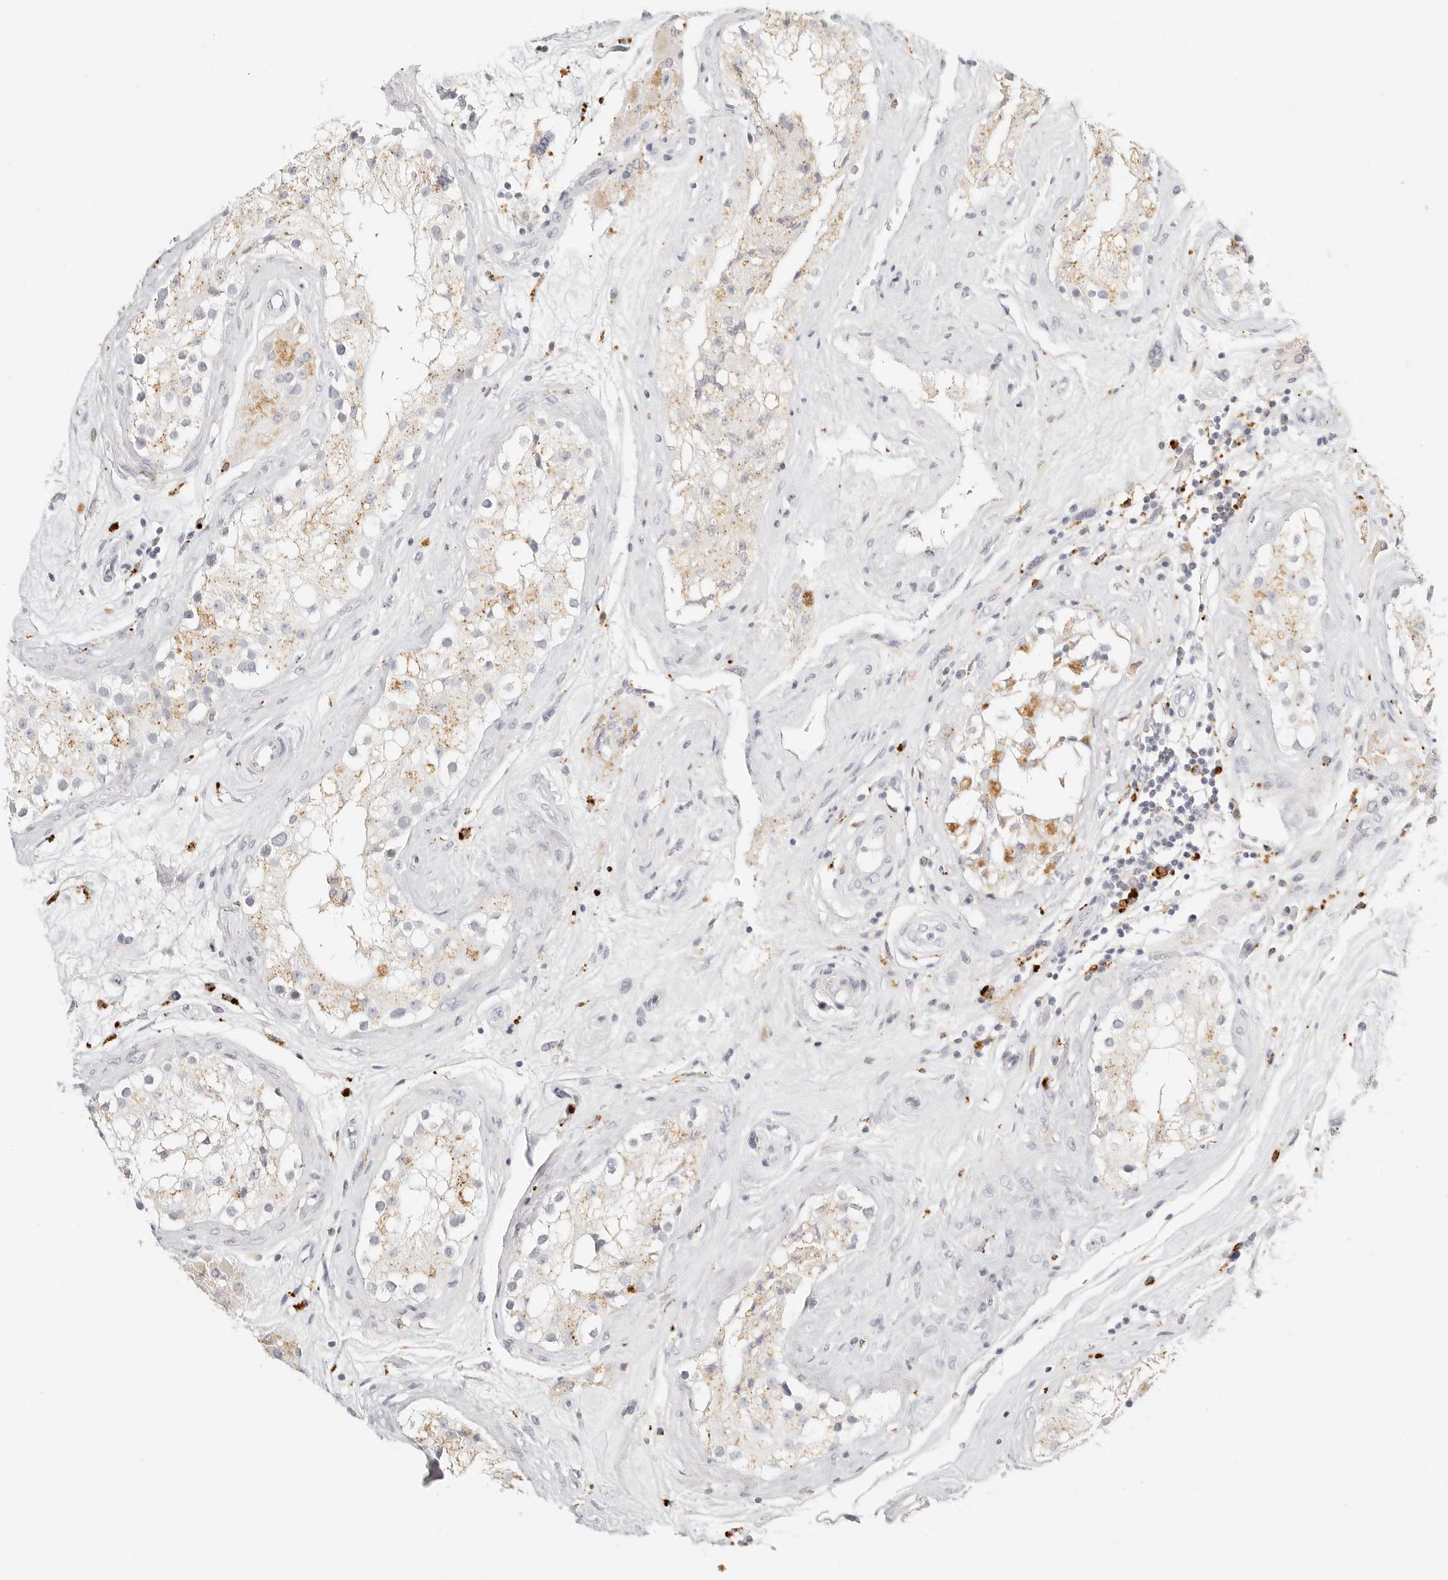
{"staining": {"intensity": "weak", "quantity": "<25%", "location": "cytoplasmic/membranous"}, "tissue": "testis", "cell_type": "Cells in seminiferous ducts", "image_type": "normal", "snomed": [{"axis": "morphology", "description": "Normal tissue, NOS"}, {"axis": "topography", "description": "Testis"}], "caption": "DAB (3,3'-diaminobenzidine) immunohistochemical staining of normal testis displays no significant expression in cells in seminiferous ducts. (Stains: DAB IHC with hematoxylin counter stain, Microscopy: brightfield microscopy at high magnification).", "gene": "RNASET2", "patient": {"sex": "male", "age": 84}}